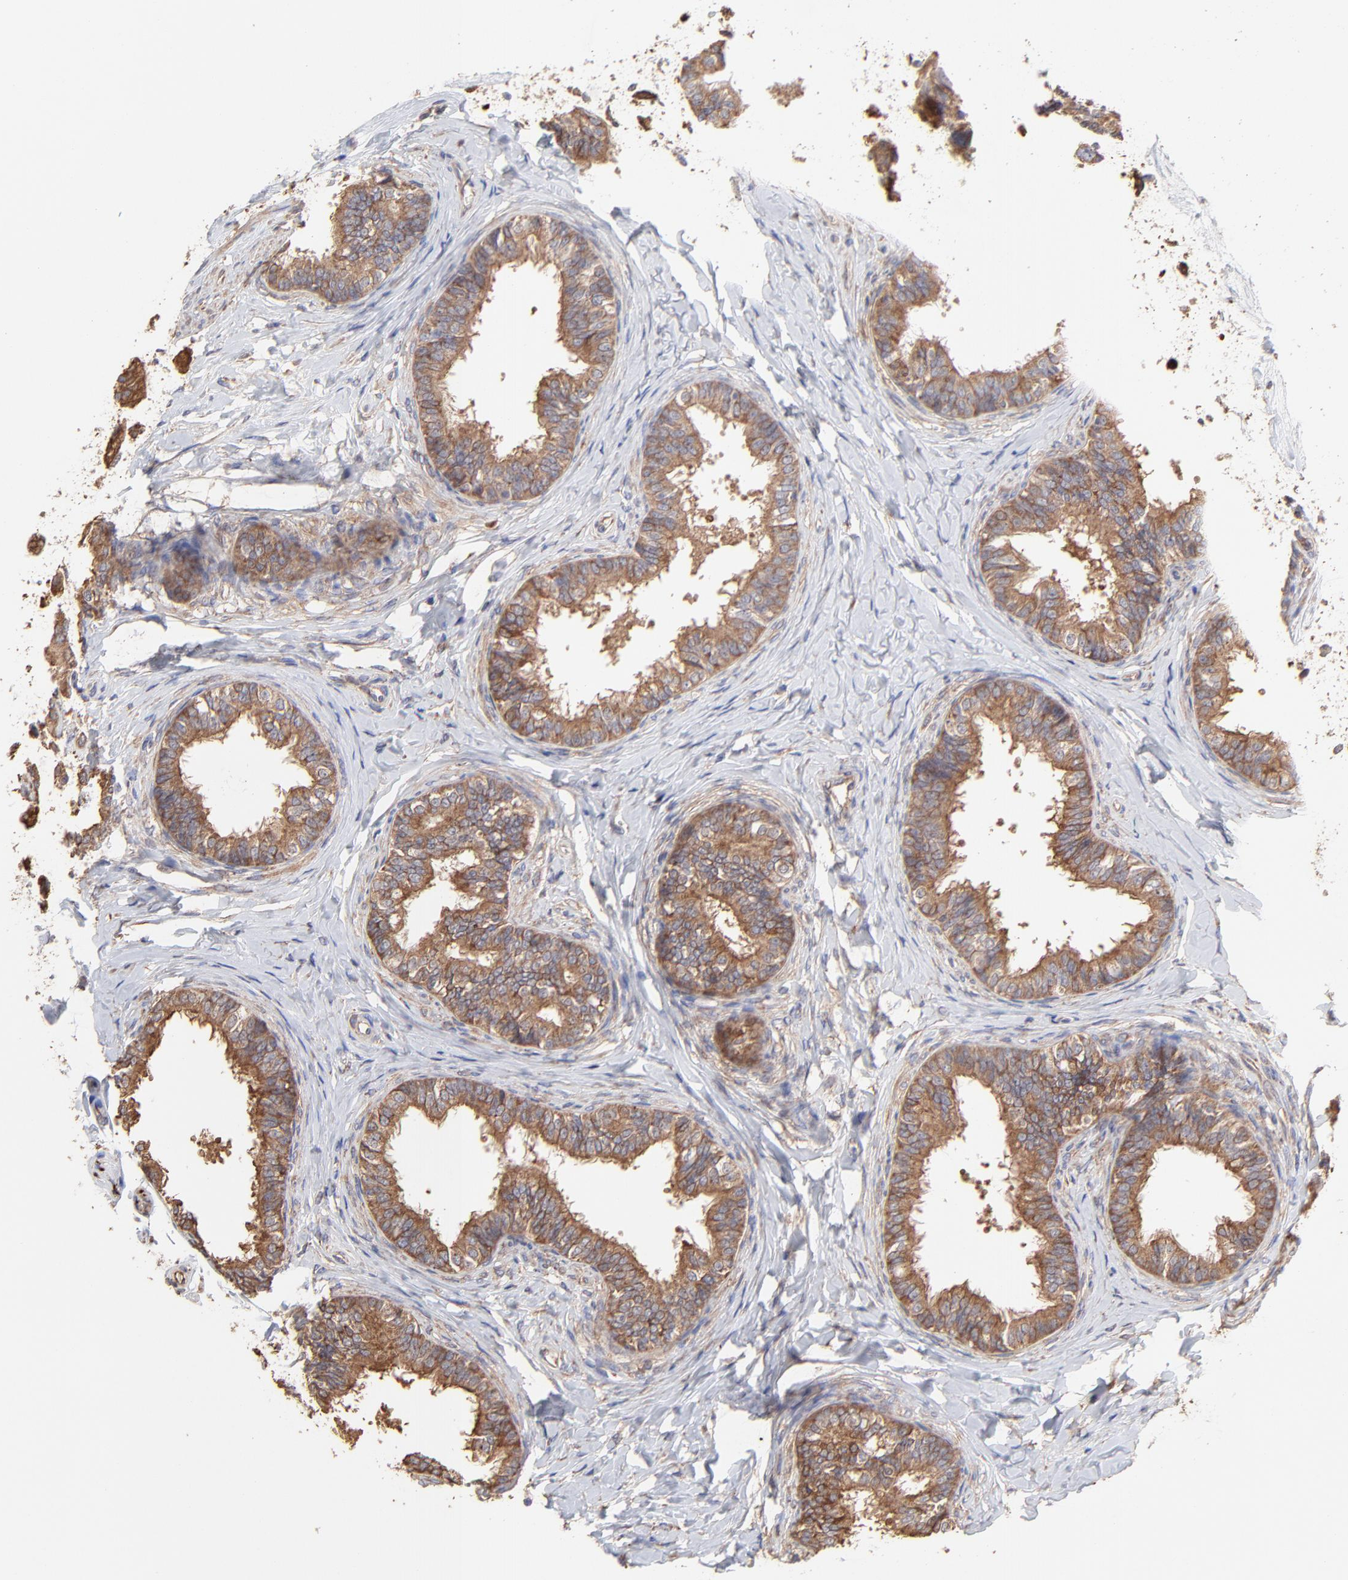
{"staining": {"intensity": "strong", "quantity": ">75%", "location": "cytoplasmic/membranous"}, "tissue": "epididymis", "cell_type": "Glandular cells", "image_type": "normal", "snomed": [{"axis": "morphology", "description": "Normal tissue, NOS"}, {"axis": "topography", "description": "Epididymis"}], "caption": "High-magnification brightfield microscopy of normal epididymis stained with DAB (brown) and counterstained with hematoxylin (blue). glandular cells exhibit strong cytoplasmic/membranous staining is present in approximately>75% of cells.", "gene": "PFKM", "patient": {"sex": "male", "age": 26}}